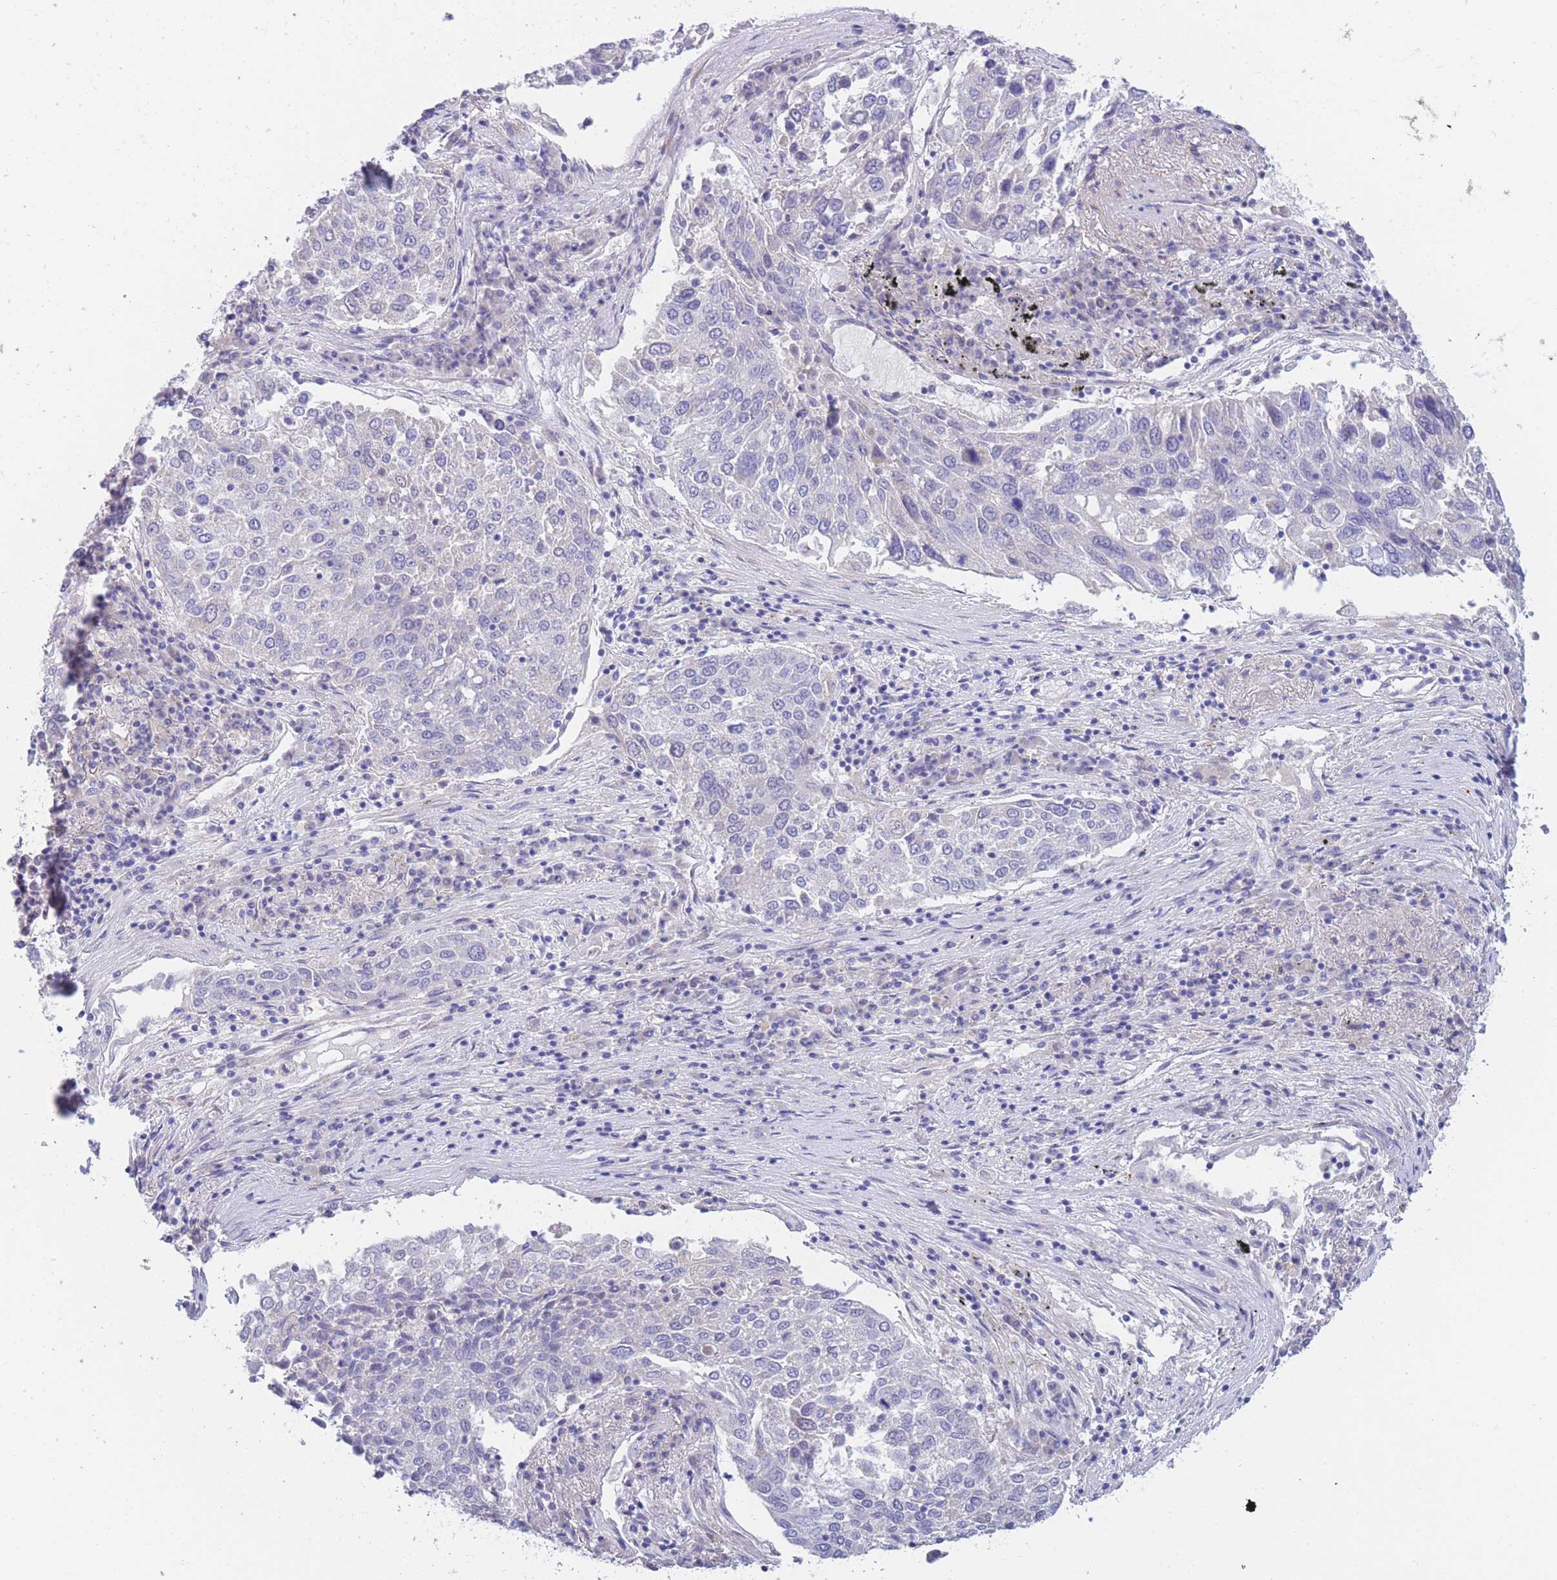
{"staining": {"intensity": "negative", "quantity": "none", "location": "none"}, "tissue": "lung cancer", "cell_type": "Tumor cells", "image_type": "cancer", "snomed": [{"axis": "morphology", "description": "Squamous cell carcinoma, NOS"}, {"axis": "topography", "description": "Lung"}], "caption": "Lung cancer stained for a protein using immunohistochemistry (IHC) exhibits no staining tumor cells.", "gene": "PCDHB3", "patient": {"sex": "male", "age": 65}}